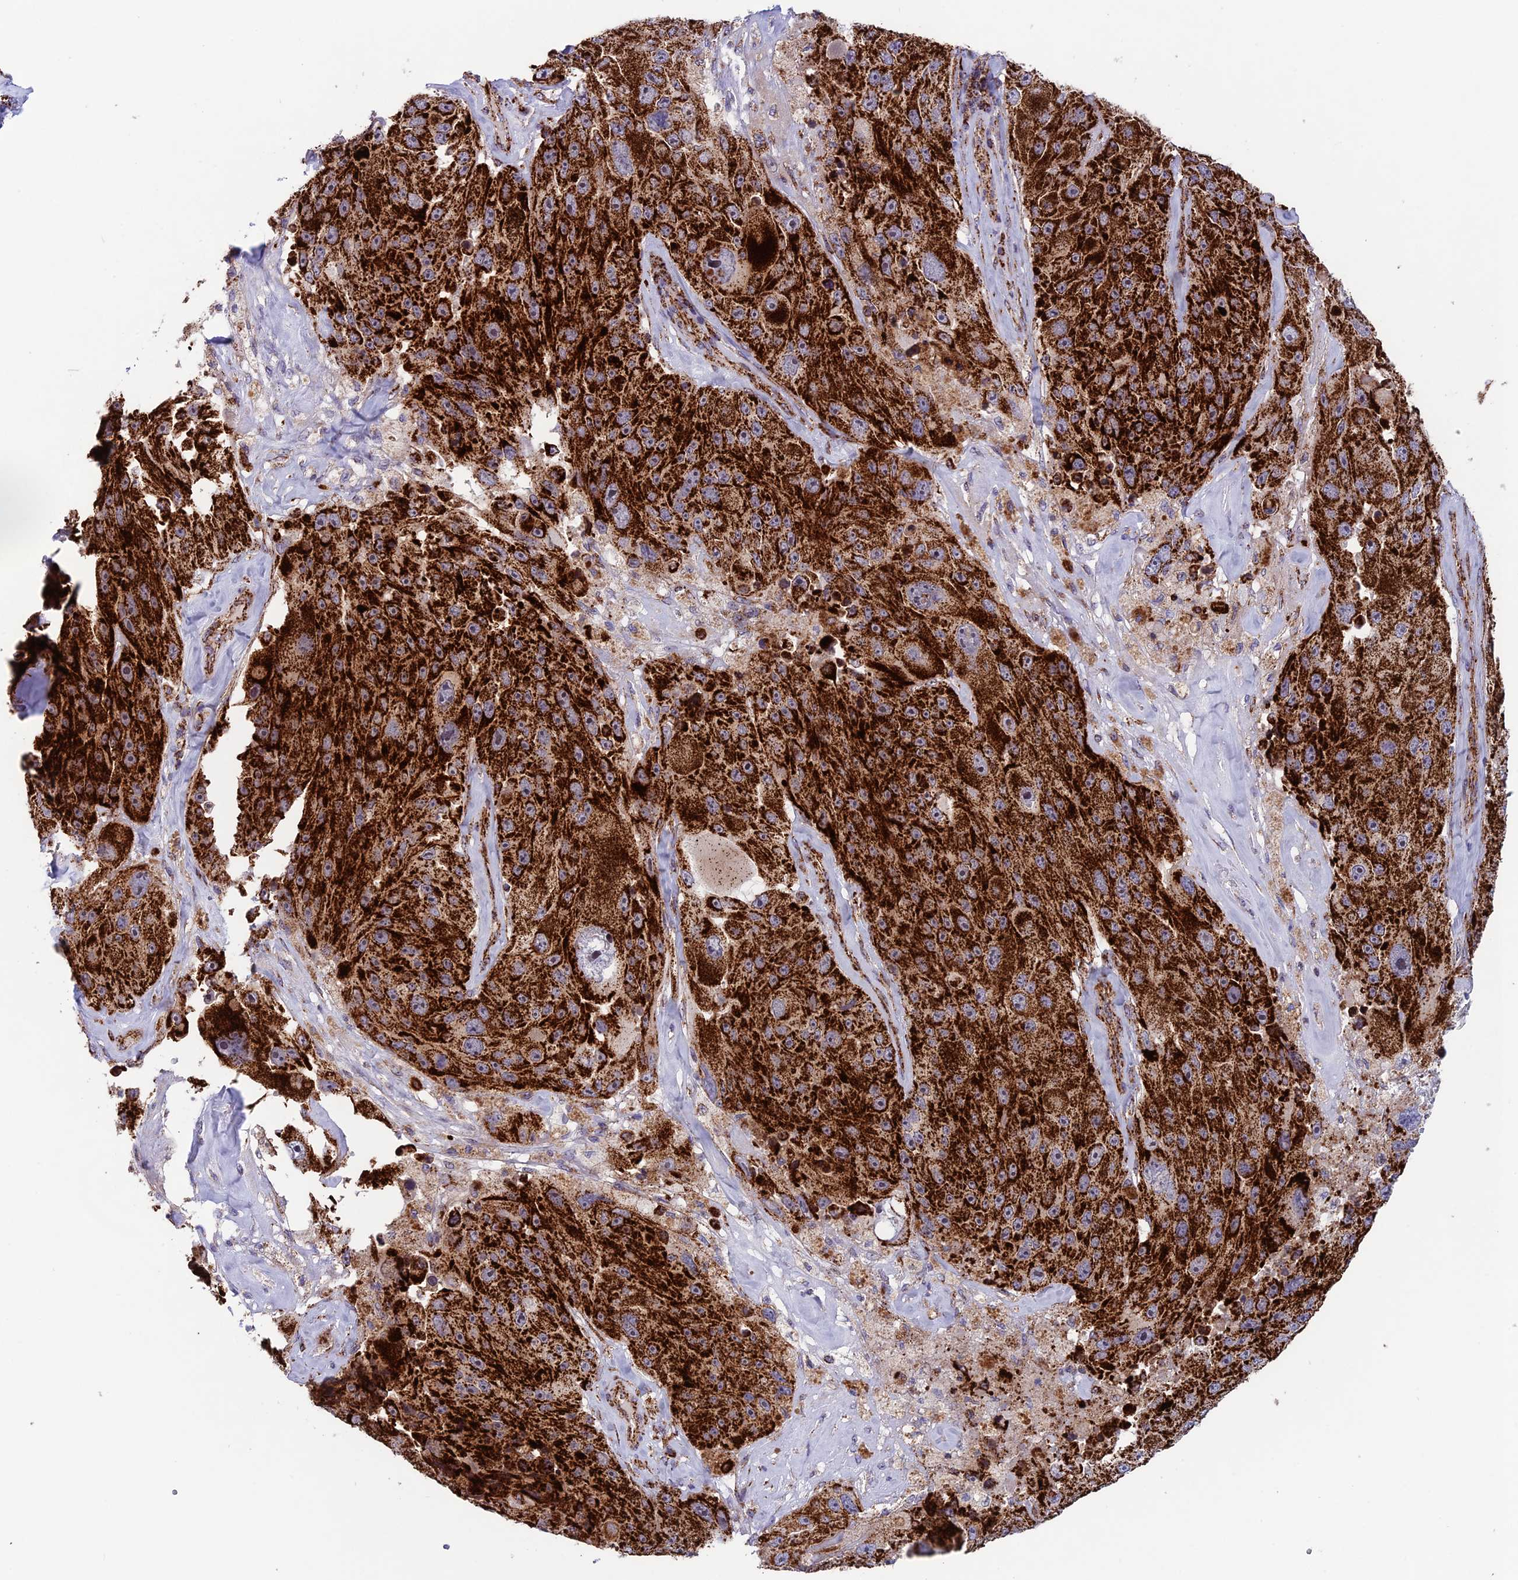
{"staining": {"intensity": "strong", "quantity": ">75%", "location": "cytoplasmic/membranous"}, "tissue": "melanoma", "cell_type": "Tumor cells", "image_type": "cancer", "snomed": [{"axis": "morphology", "description": "Malignant melanoma, Metastatic site"}, {"axis": "topography", "description": "Lymph node"}], "caption": "Immunohistochemistry (DAB (3,3'-diaminobenzidine)) staining of malignant melanoma (metastatic site) reveals strong cytoplasmic/membranous protein staining in approximately >75% of tumor cells.", "gene": "MRPS18B", "patient": {"sex": "male", "age": 62}}